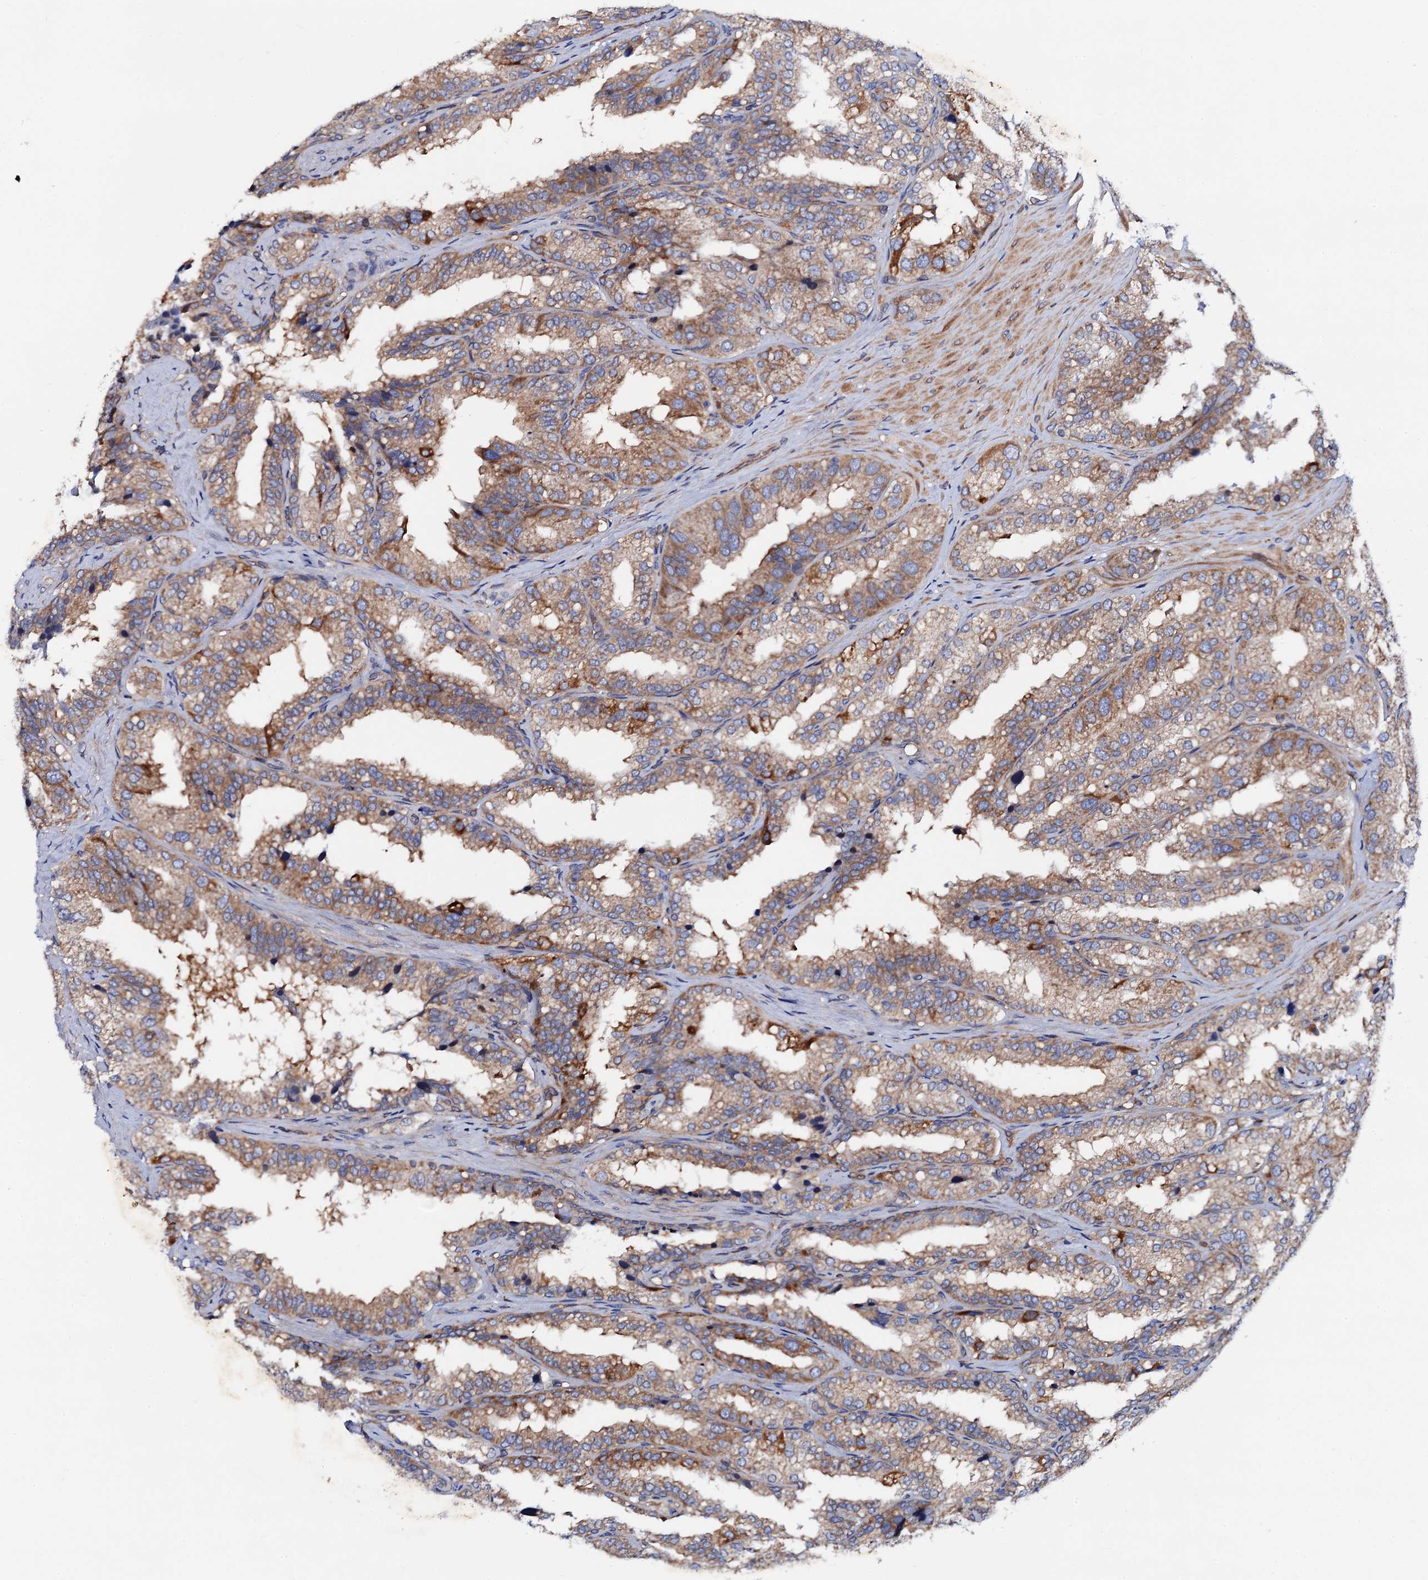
{"staining": {"intensity": "moderate", "quantity": "25%-75%", "location": "cytoplasmic/membranous"}, "tissue": "seminal vesicle", "cell_type": "Glandular cells", "image_type": "normal", "snomed": [{"axis": "morphology", "description": "Normal tissue, NOS"}, {"axis": "topography", "description": "Prostate"}, {"axis": "topography", "description": "Seminal veicle"}], "caption": "Immunohistochemistry (IHC) staining of normal seminal vesicle, which displays medium levels of moderate cytoplasmic/membranous expression in approximately 25%-75% of glandular cells indicating moderate cytoplasmic/membranous protein positivity. The staining was performed using DAB (3,3'-diaminobenzidine) (brown) for protein detection and nuclei were counterstained in hematoxylin (blue).", "gene": "MRPL48", "patient": {"sex": "male", "age": 51}}